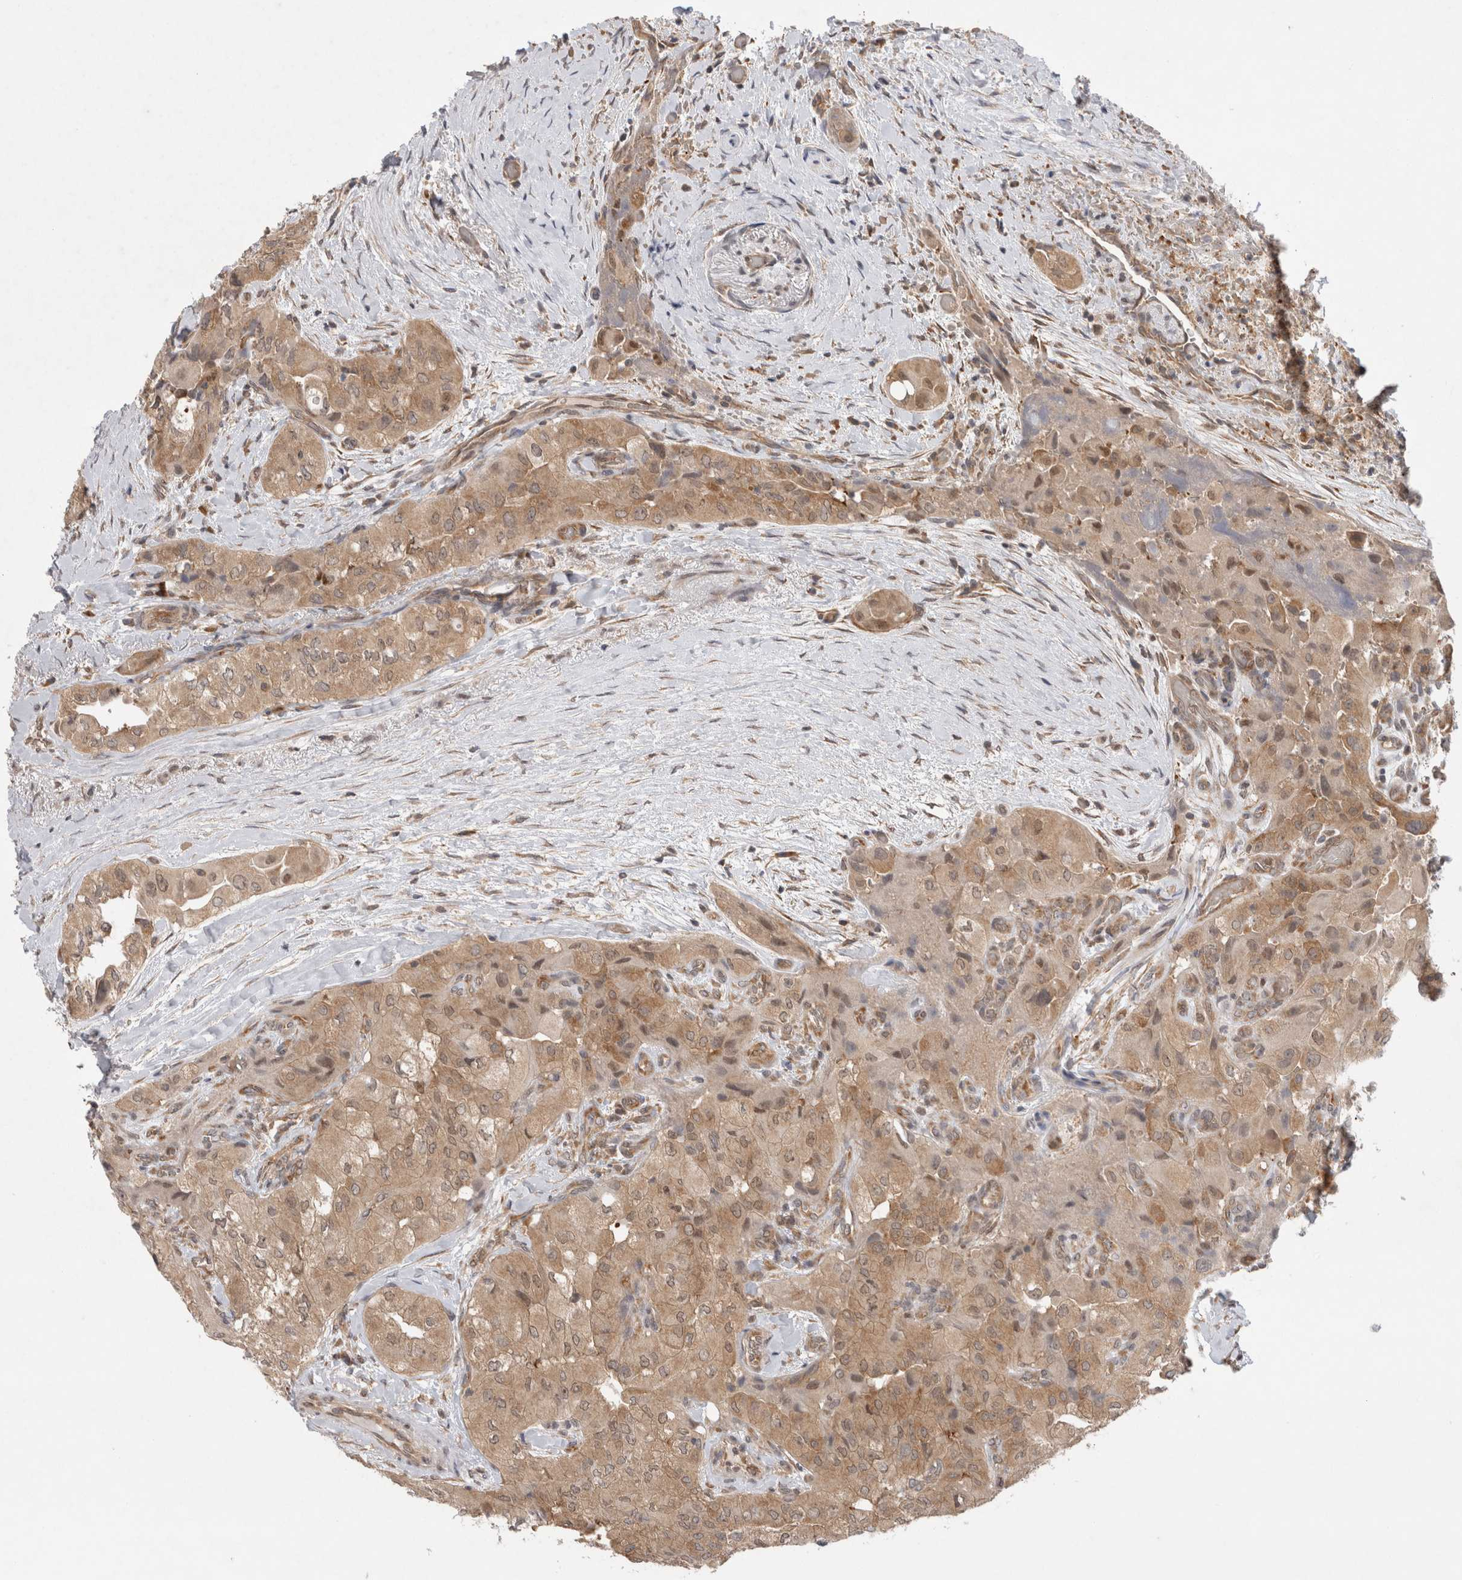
{"staining": {"intensity": "moderate", "quantity": ">75%", "location": "cytoplasmic/membranous"}, "tissue": "thyroid cancer", "cell_type": "Tumor cells", "image_type": "cancer", "snomed": [{"axis": "morphology", "description": "Papillary adenocarcinoma, NOS"}, {"axis": "topography", "description": "Thyroid gland"}], "caption": "Immunohistochemistry (IHC) micrograph of papillary adenocarcinoma (thyroid) stained for a protein (brown), which reveals medium levels of moderate cytoplasmic/membranous staining in approximately >75% of tumor cells.", "gene": "EIF3E", "patient": {"sex": "female", "age": 59}}